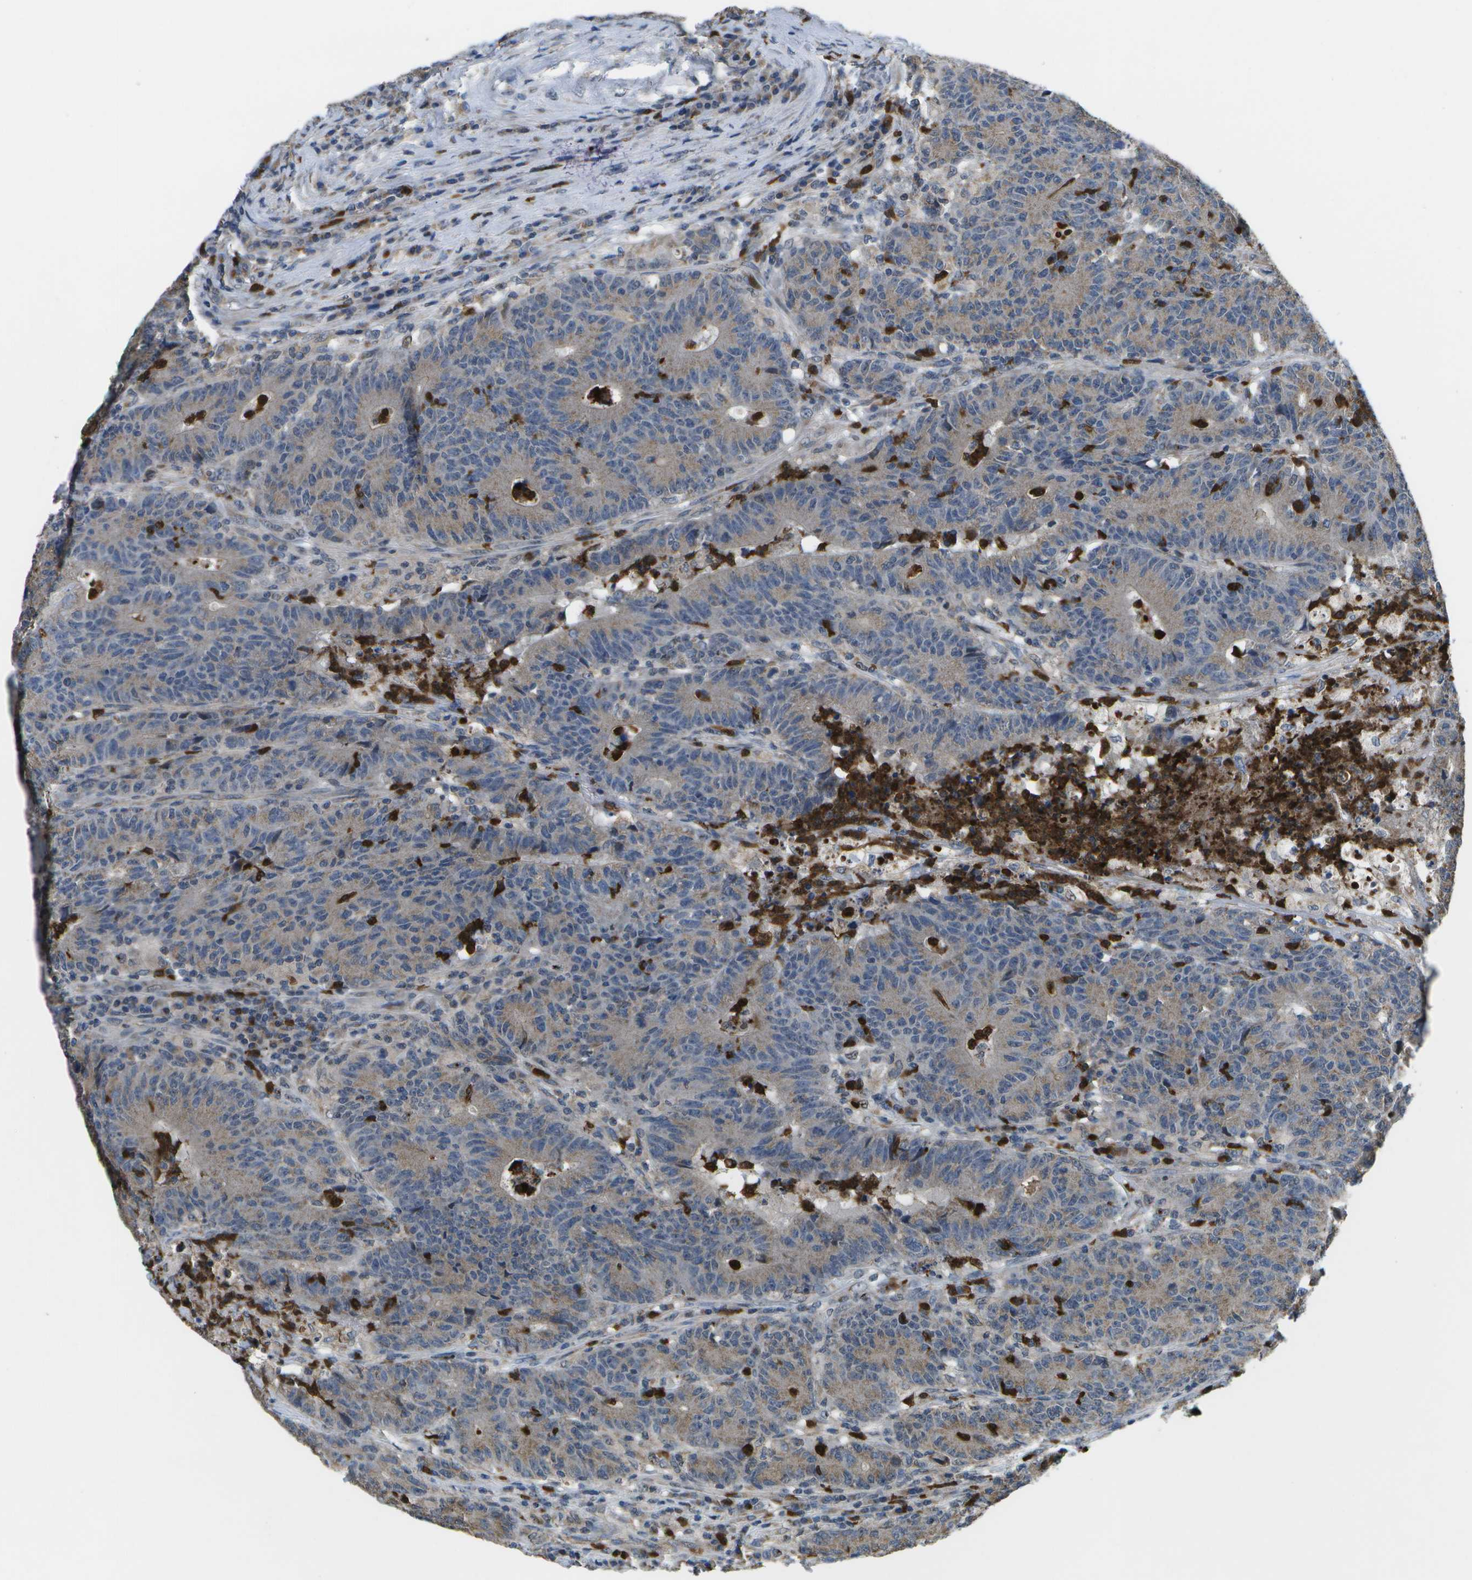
{"staining": {"intensity": "weak", "quantity": "25%-75%", "location": "cytoplasmic/membranous"}, "tissue": "colorectal cancer", "cell_type": "Tumor cells", "image_type": "cancer", "snomed": [{"axis": "morphology", "description": "Normal tissue, NOS"}, {"axis": "morphology", "description": "Adenocarcinoma, NOS"}, {"axis": "topography", "description": "Colon"}], "caption": "Adenocarcinoma (colorectal) stained with a protein marker displays weak staining in tumor cells.", "gene": "GALNT15", "patient": {"sex": "female", "age": 75}}